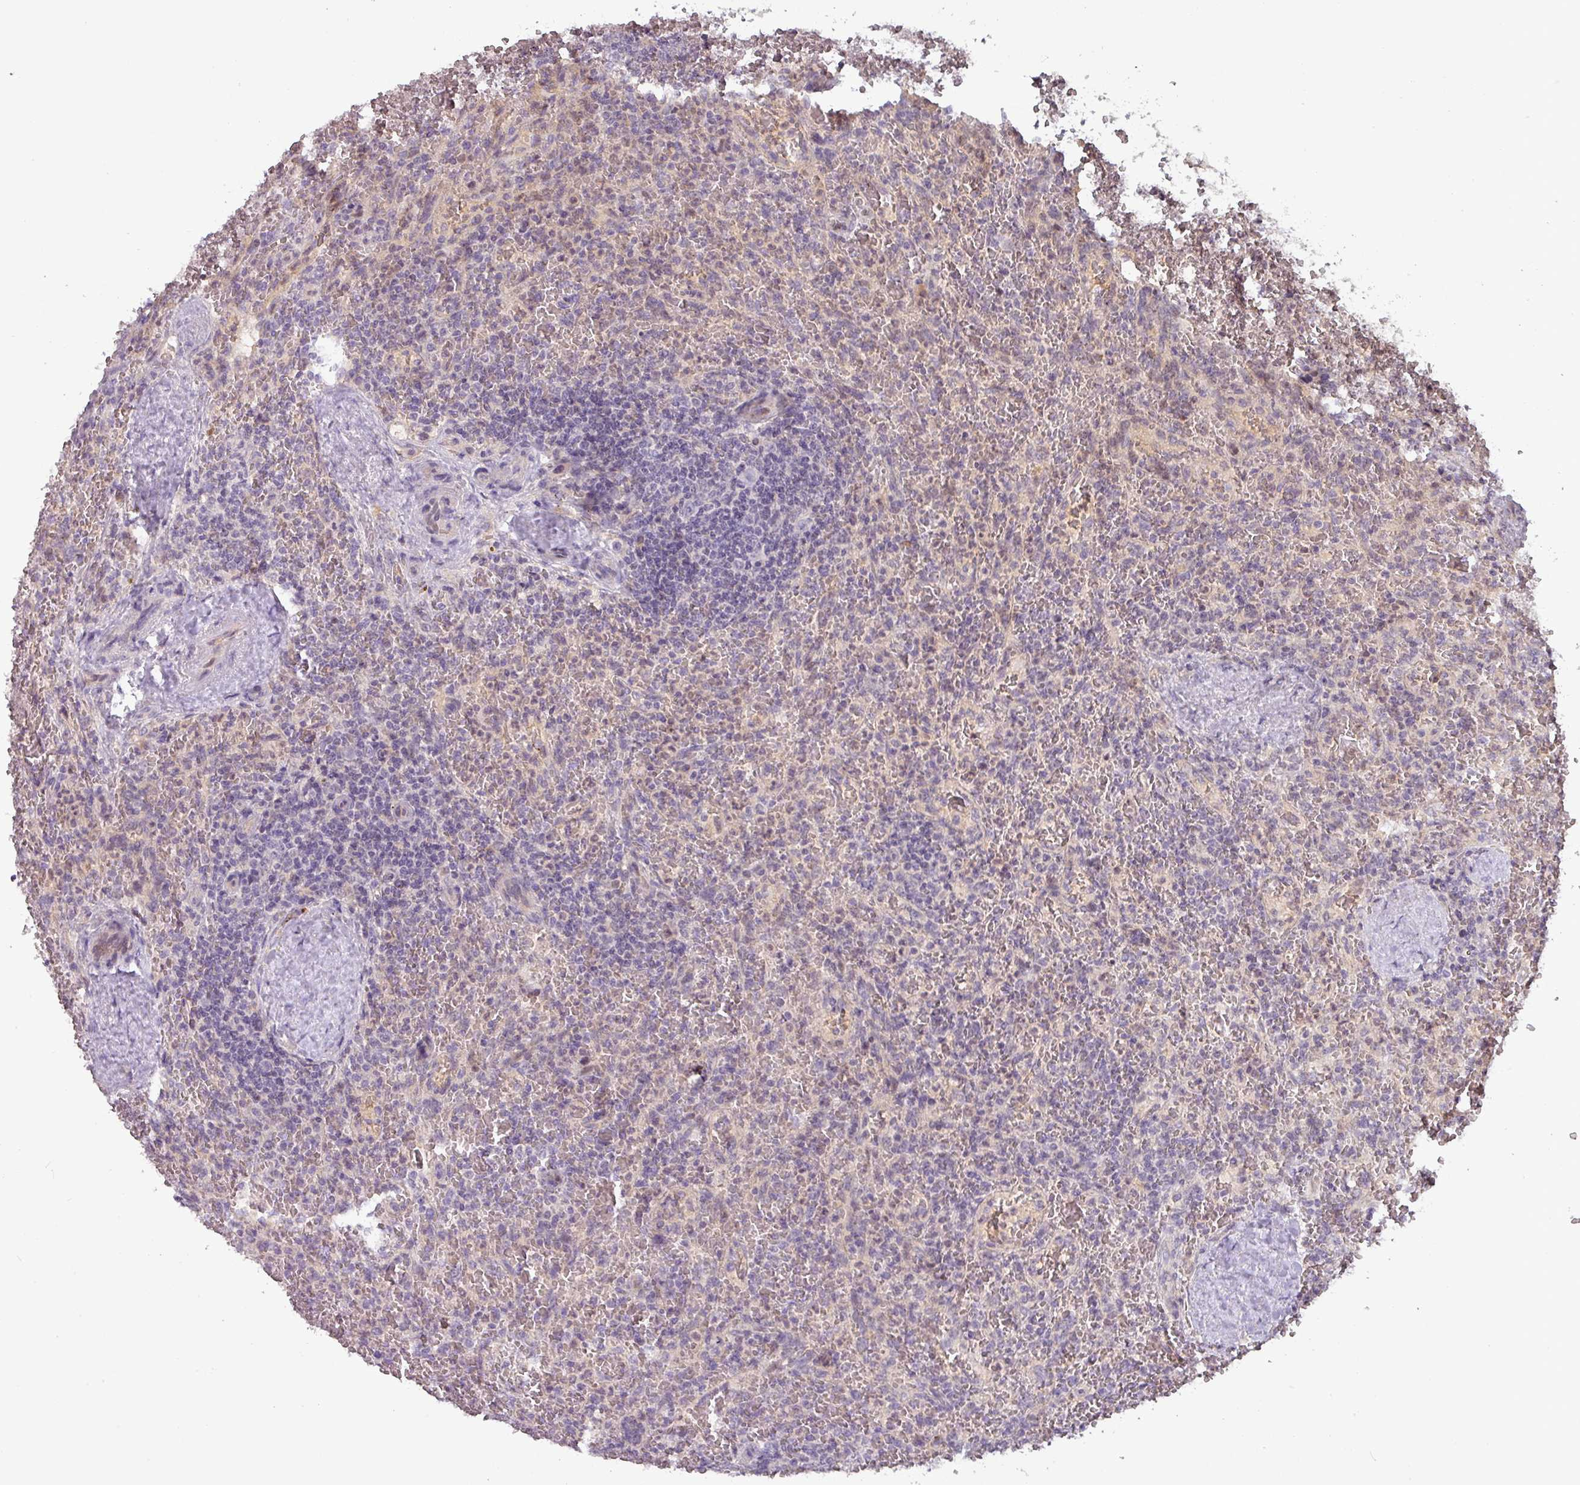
{"staining": {"intensity": "negative", "quantity": "none", "location": "none"}, "tissue": "lymphoma", "cell_type": "Tumor cells", "image_type": "cancer", "snomed": [{"axis": "morphology", "description": "Malignant lymphoma, non-Hodgkin's type, Low grade"}, {"axis": "topography", "description": "Spleen"}], "caption": "Immunohistochemistry of malignant lymphoma, non-Hodgkin's type (low-grade) demonstrates no expression in tumor cells.", "gene": "SLC5A10", "patient": {"sex": "female", "age": 64}}